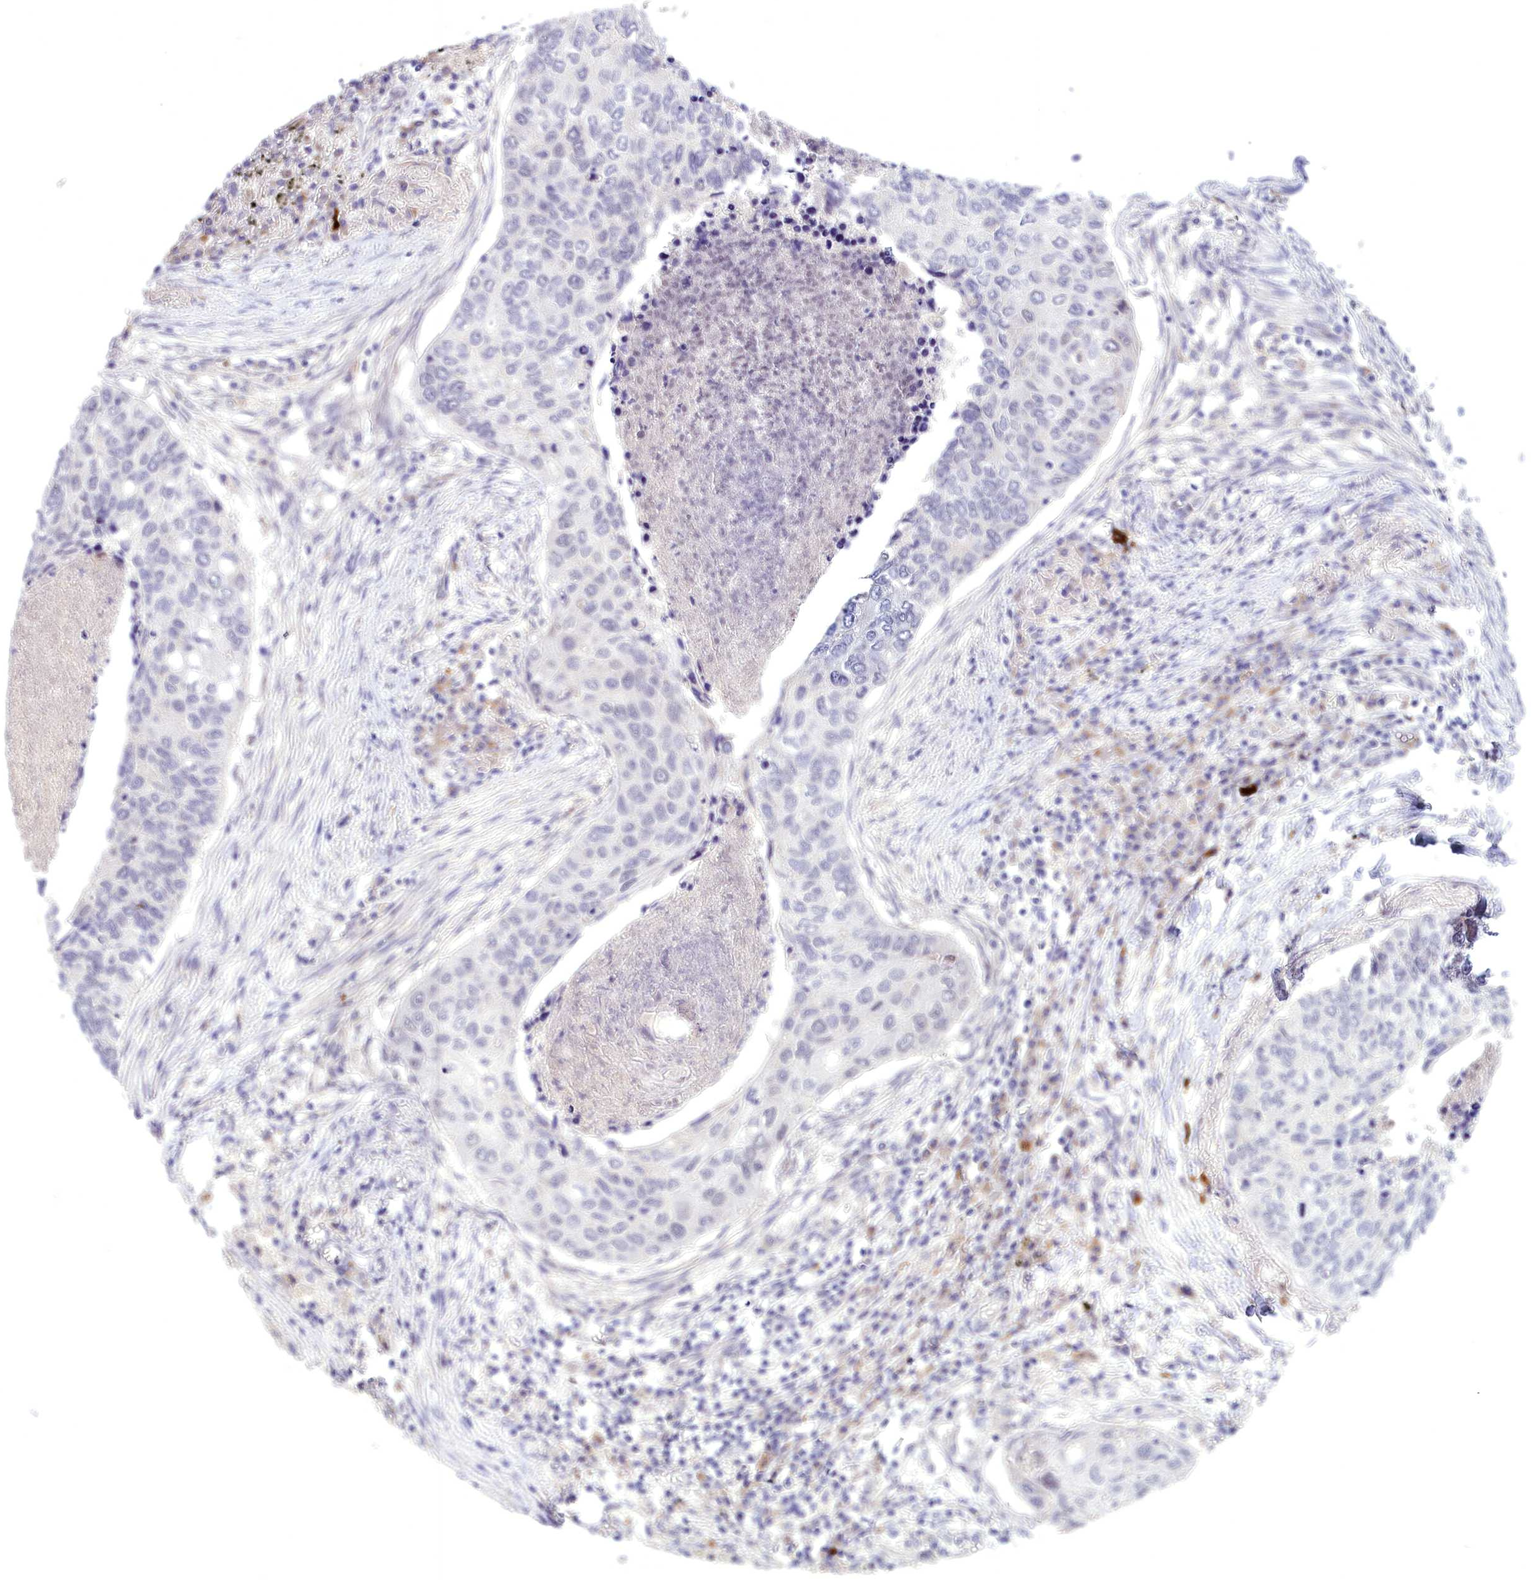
{"staining": {"intensity": "negative", "quantity": "none", "location": "none"}, "tissue": "lung cancer", "cell_type": "Tumor cells", "image_type": "cancer", "snomed": [{"axis": "morphology", "description": "Squamous cell carcinoma, NOS"}, {"axis": "topography", "description": "Lung"}], "caption": "The image reveals no staining of tumor cells in lung squamous cell carcinoma.", "gene": "FAM149B1", "patient": {"sex": "female", "age": 63}}